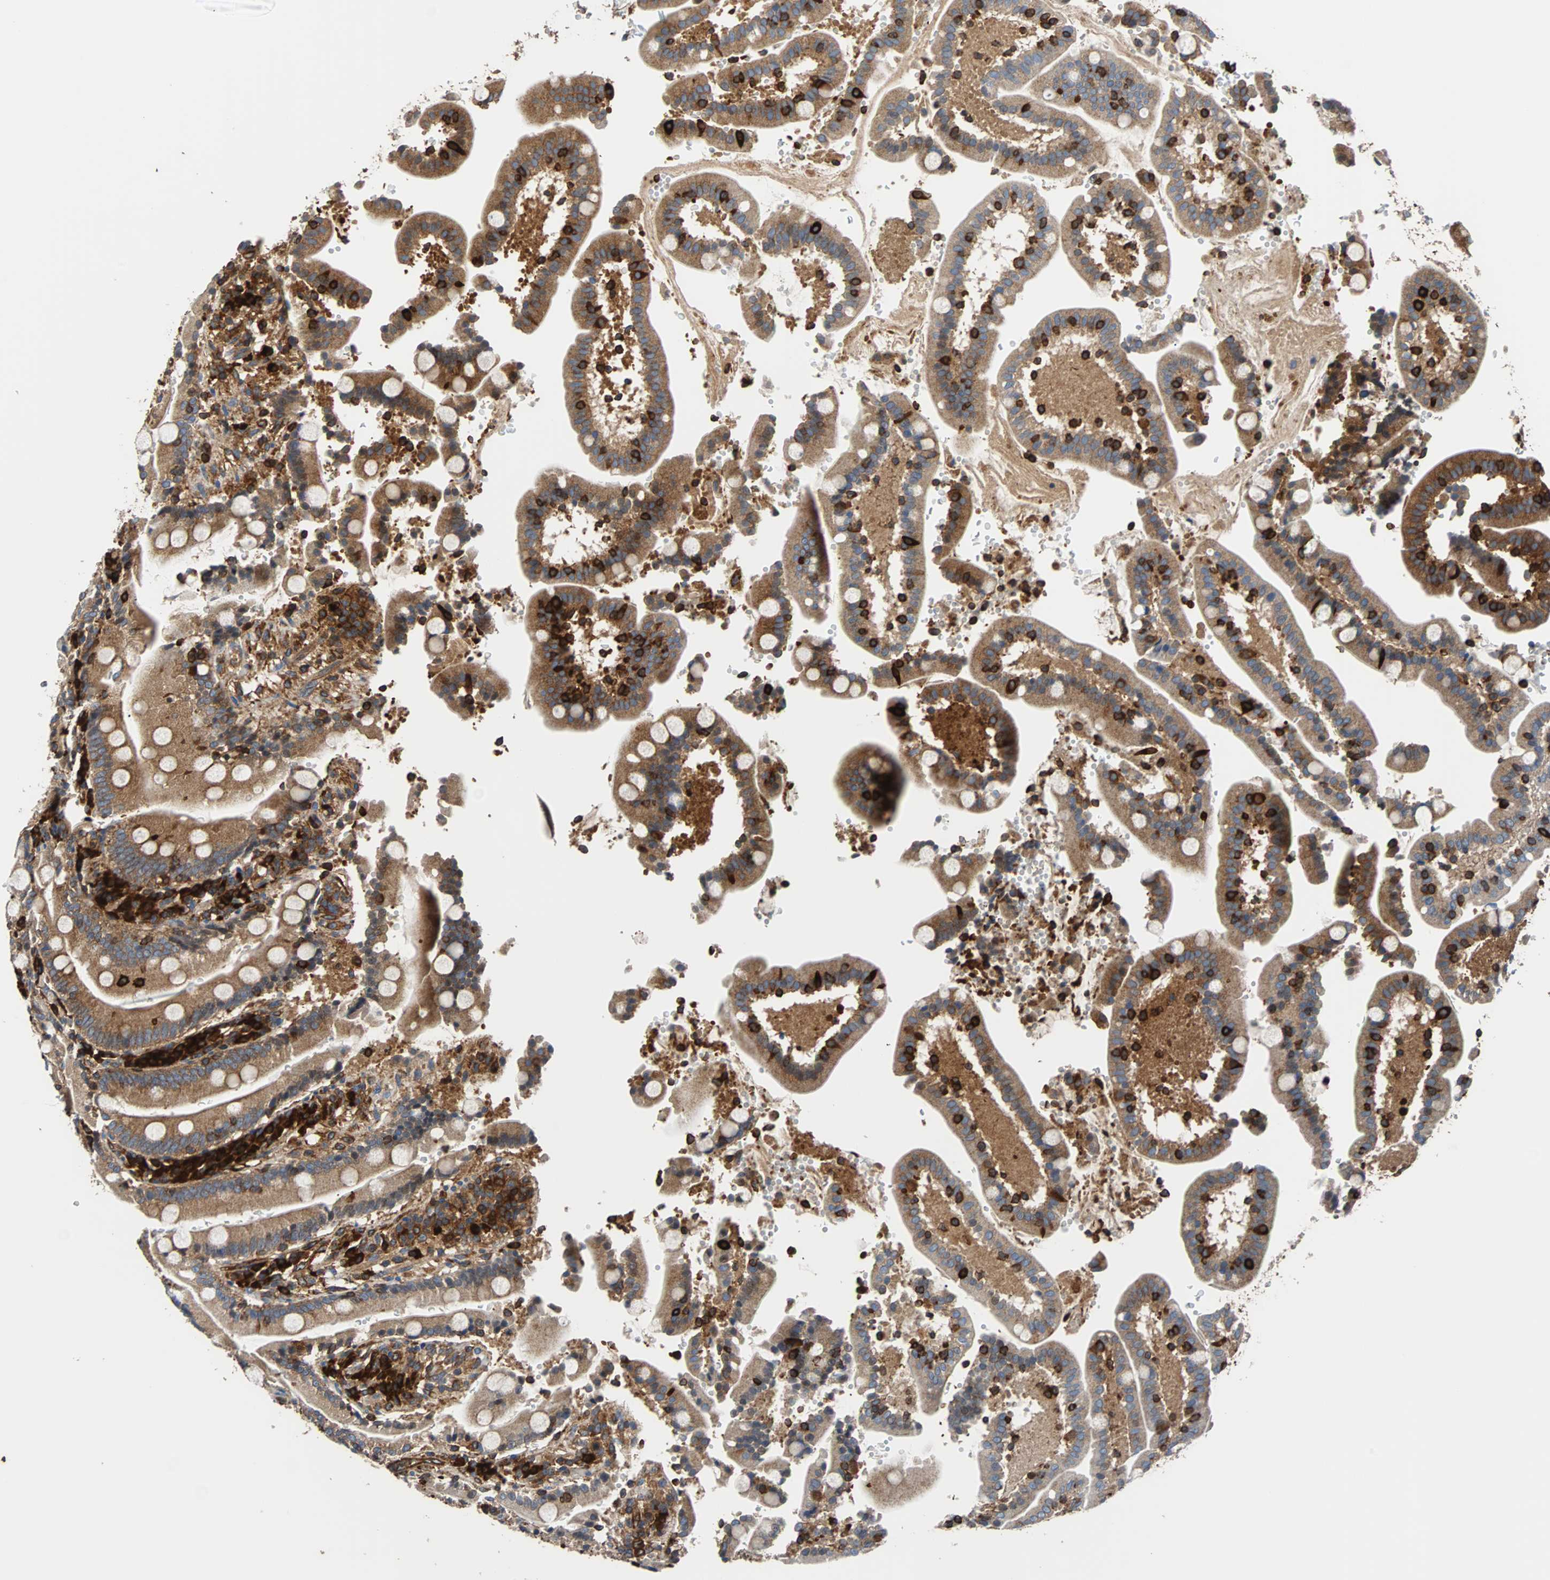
{"staining": {"intensity": "moderate", "quantity": ">75%", "location": "cytoplasmic/membranous"}, "tissue": "duodenum", "cell_type": "Glandular cells", "image_type": "normal", "snomed": [{"axis": "morphology", "description": "Normal tissue, NOS"}, {"axis": "topography", "description": "Small intestine, NOS"}], "caption": "Unremarkable duodenum shows moderate cytoplasmic/membranous staining in about >75% of glandular cells.", "gene": "PLCG2", "patient": {"sex": "female", "age": 71}}